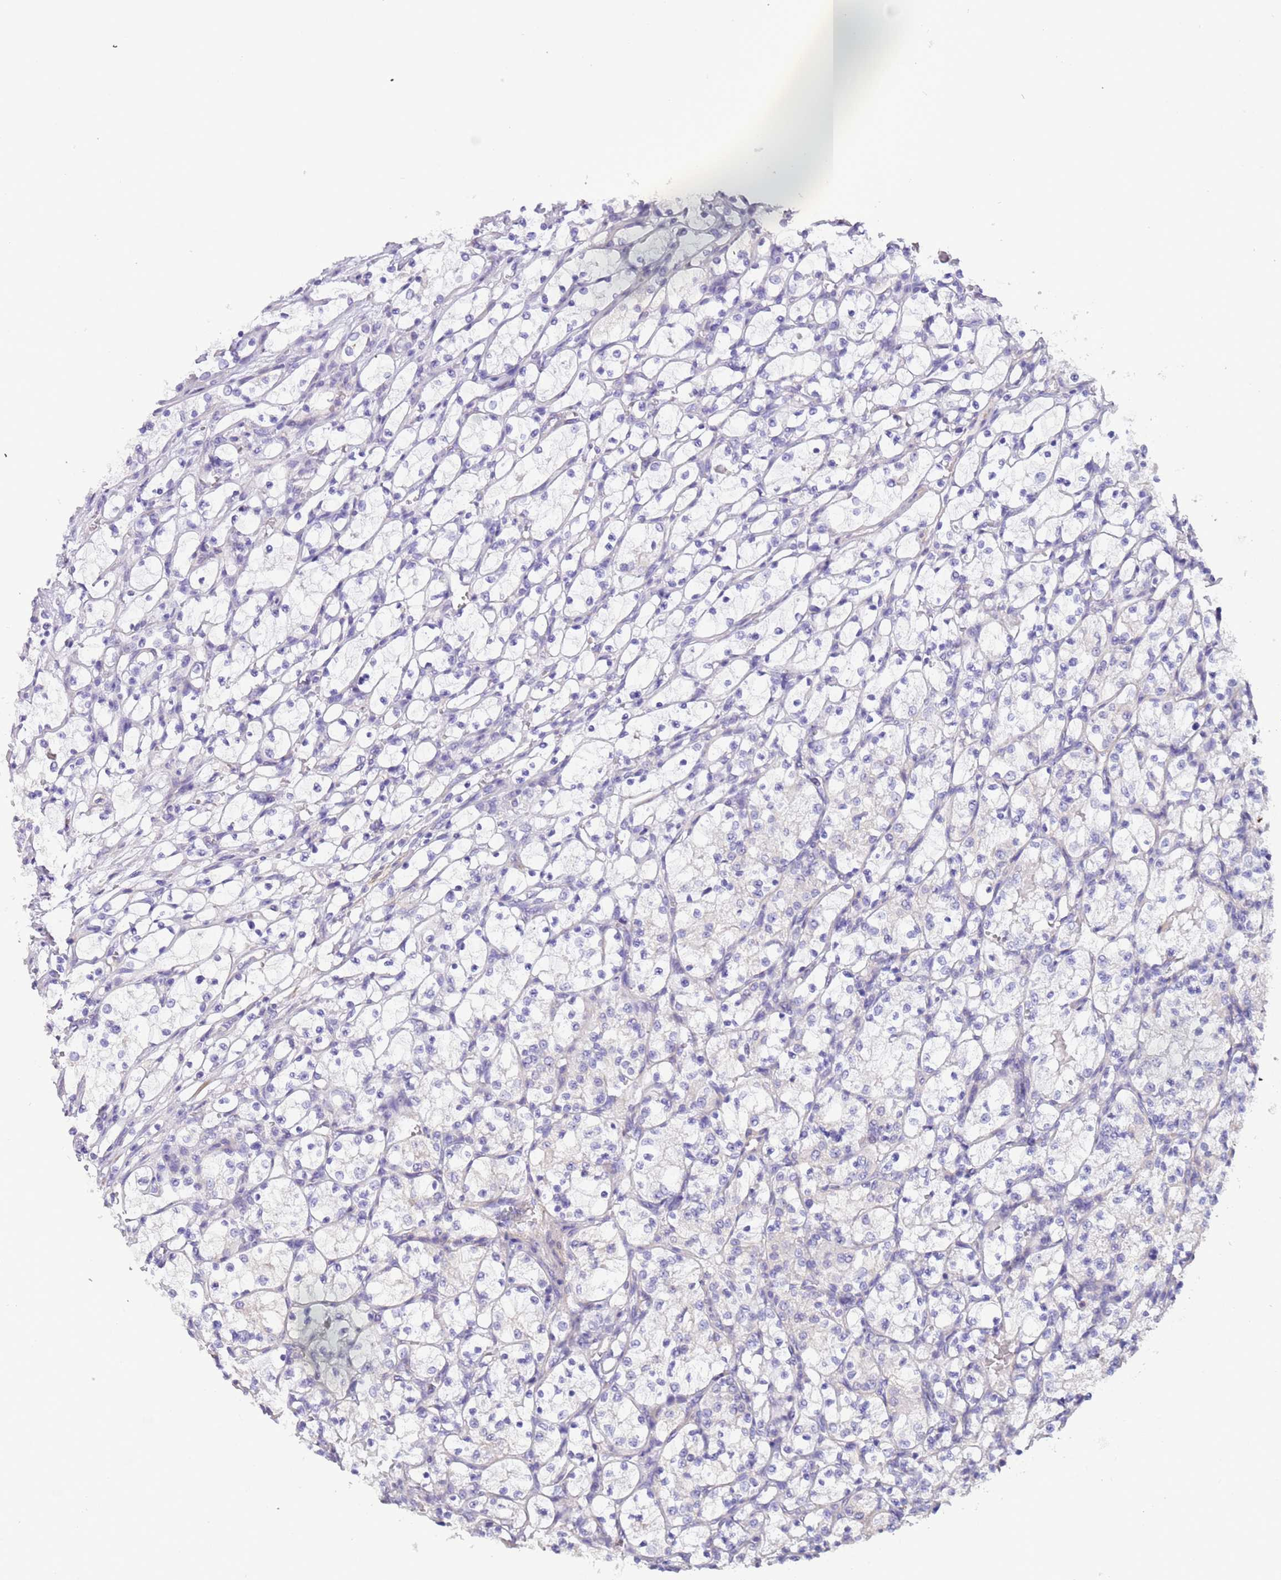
{"staining": {"intensity": "negative", "quantity": "none", "location": "none"}, "tissue": "renal cancer", "cell_type": "Tumor cells", "image_type": "cancer", "snomed": [{"axis": "morphology", "description": "Adenocarcinoma, NOS"}, {"axis": "topography", "description": "Kidney"}], "caption": "Tumor cells show no significant protein expression in renal cancer (adenocarcinoma).", "gene": "PCGF2", "patient": {"sex": "female", "age": 69}}